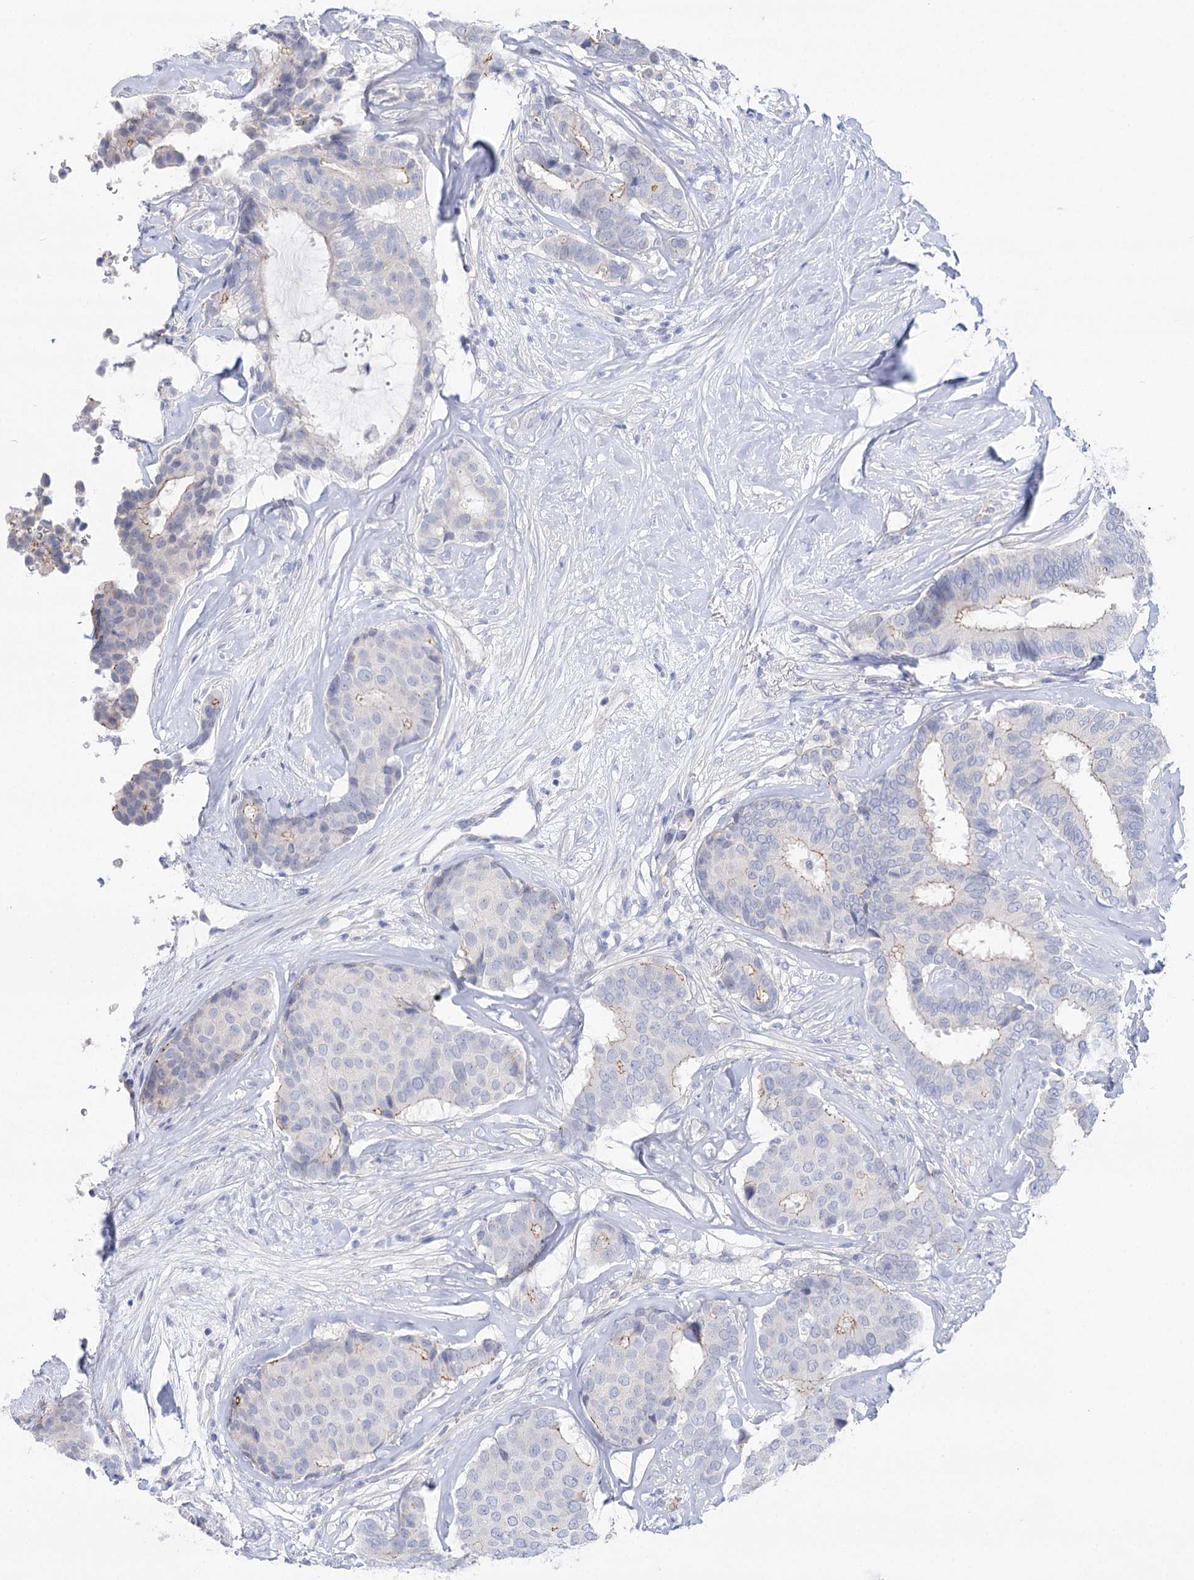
{"staining": {"intensity": "negative", "quantity": "none", "location": "none"}, "tissue": "breast cancer", "cell_type": "Tumor cells", "image_type": "cancer", "snomed": [{"axis": "morphology", "description": "Duct carcinoma"}, {"axis": "topography", "description": "Breast"}], "caption": "Immunohistochemistry histopathology image of neoplastic tissue: breast cancer (intraductal carcinoma) stained with DAB (3,3'-diaminobenzidine) exhibits no significant protein positivity in tumor cells.", "gene": "NRAP", "patient": {"sex": "female", "age": 75}}